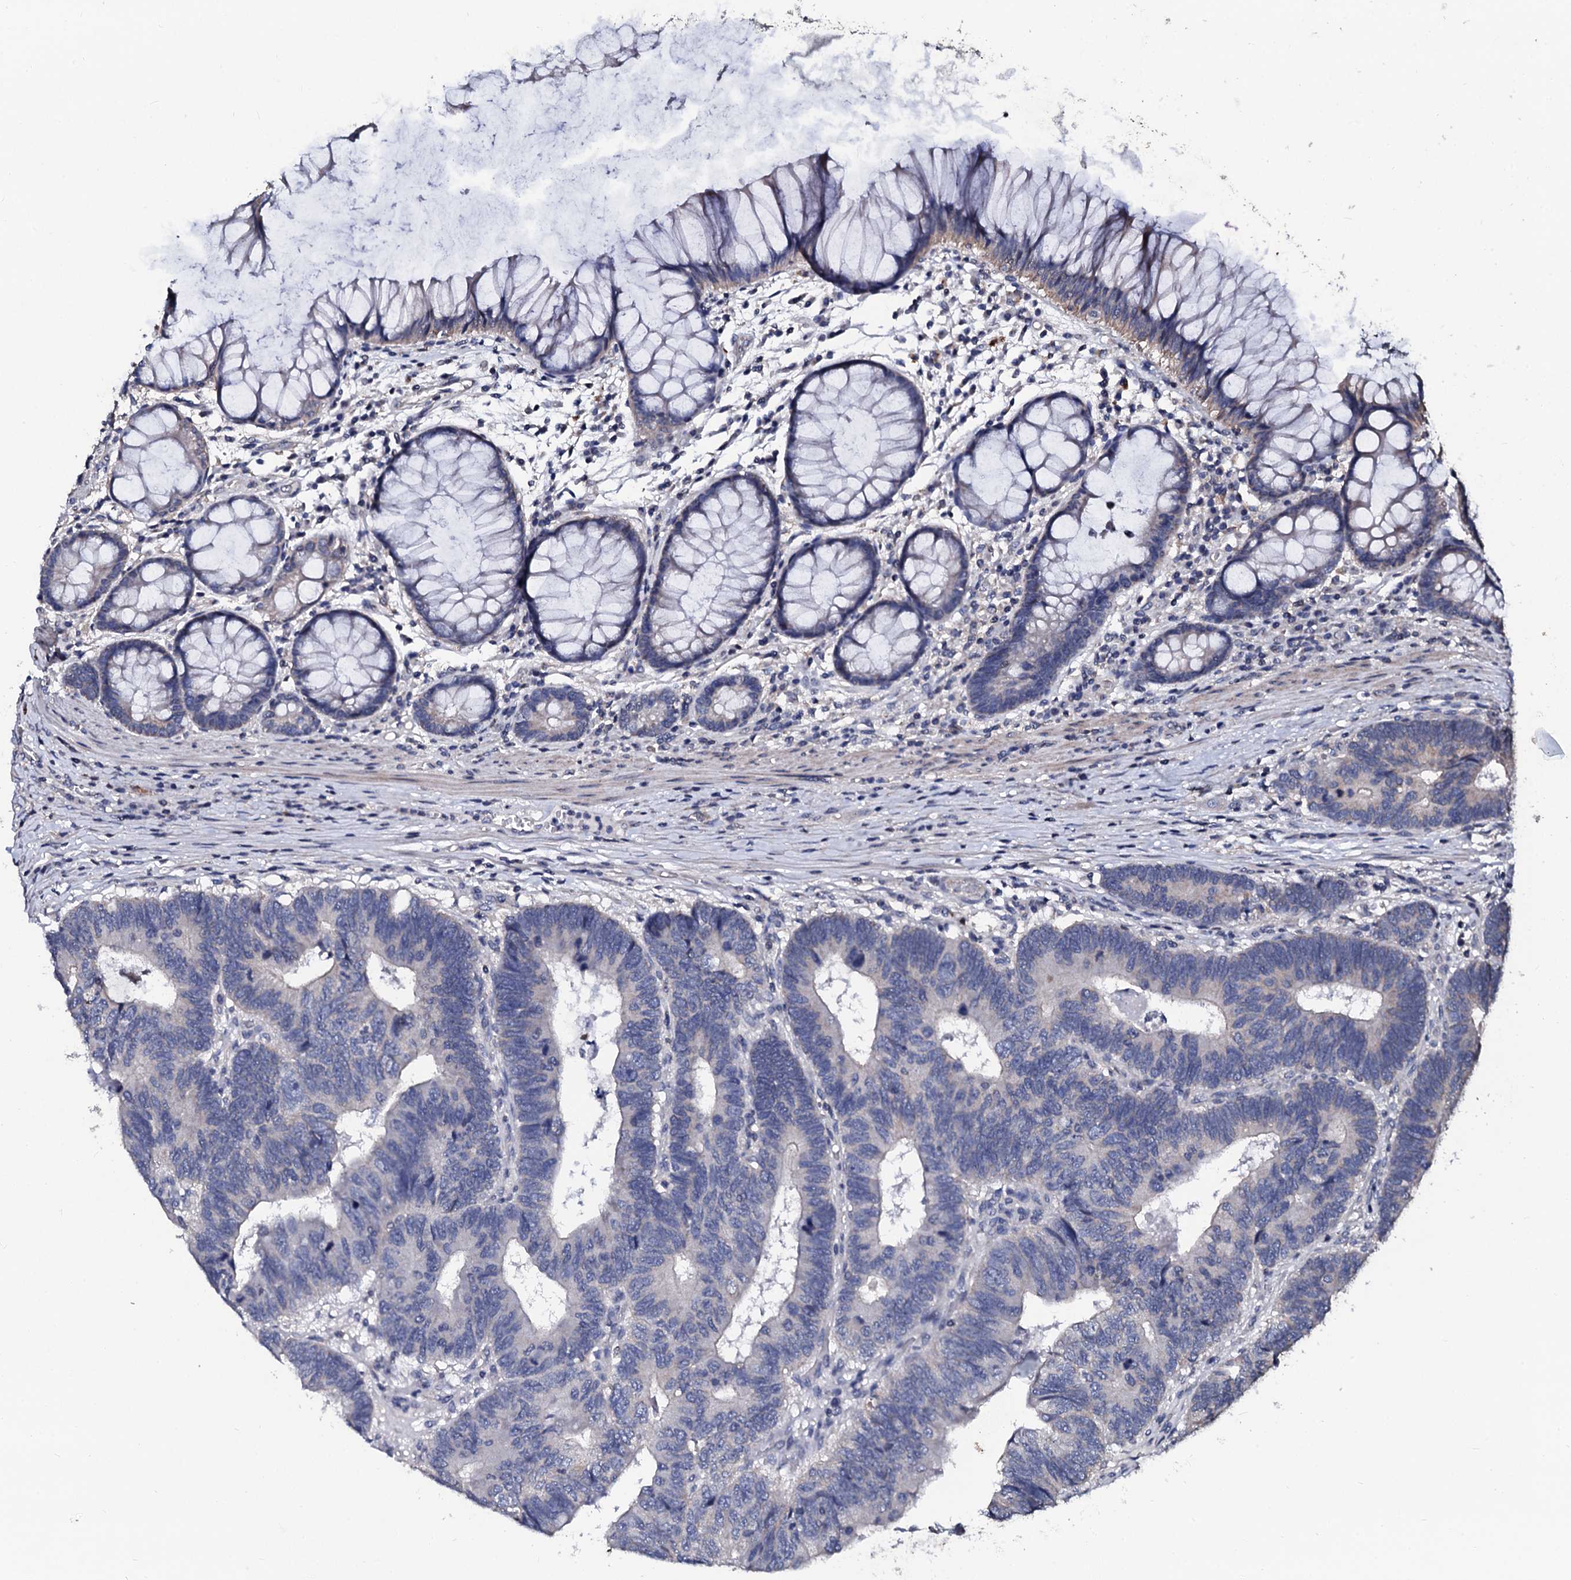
{"staining": {"intensity": "negative", "quantity": "none", "location": "none"}, "tissue": "colorectal cancer", "cell_type": "Tumor cells", "image_type": "cancer", "snomed": [{"axis": "morphology", "description": "Adenocarcinoma, NOS"}, {"axis": "topography", "description": "Colon"}], "caption": "A high-resolution photomicrograph shows immunohistochemistry (IHC) staining of adenocarcinoma (colorectal), which reveals no significant positivity in tumor cells.", "gene": "SLC37A4", "patient": {"sex": "female", "age": 67}}